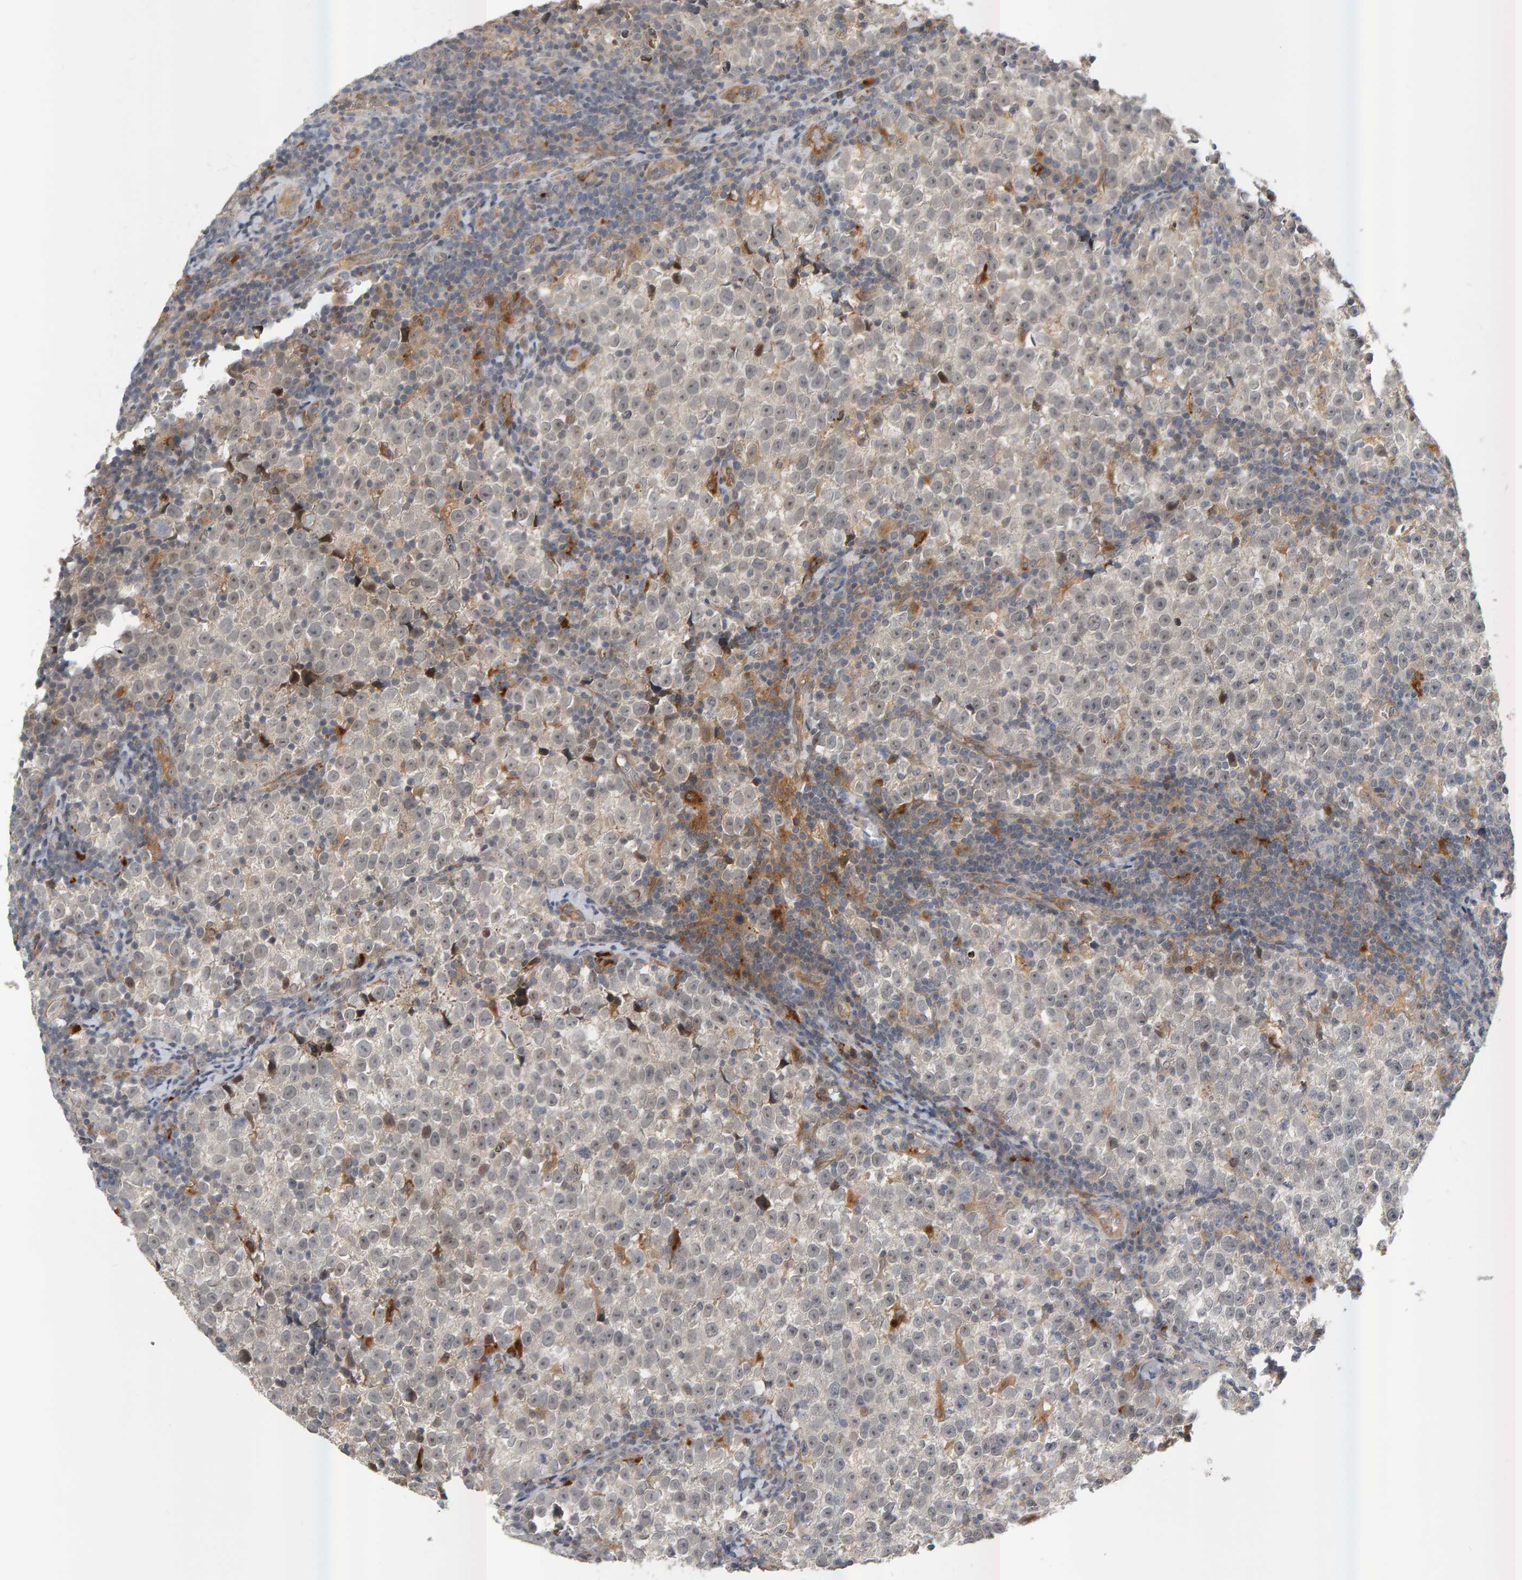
{"staining": {"intensity": "weak", "quantity": "<25%", "location": "nuclear"}, "tissue": "testis cancer", "cell_type": "Tumor cells", "image_type": "cancer", "snomed": [{"axis": "morphology", "description": "Normal tissue, NOS"}, {"axis": "morphology", "description": "Seminoma, NOS"}, {"axis": "topography", "description": "Testis"}], "caption": "A high-resolution image shows IHC staining of seminoma (testis), which demonstrates no significant expression in tumor cells.", "gene": "ZNF160", "patient": {"sex": "male", "age": 43}}